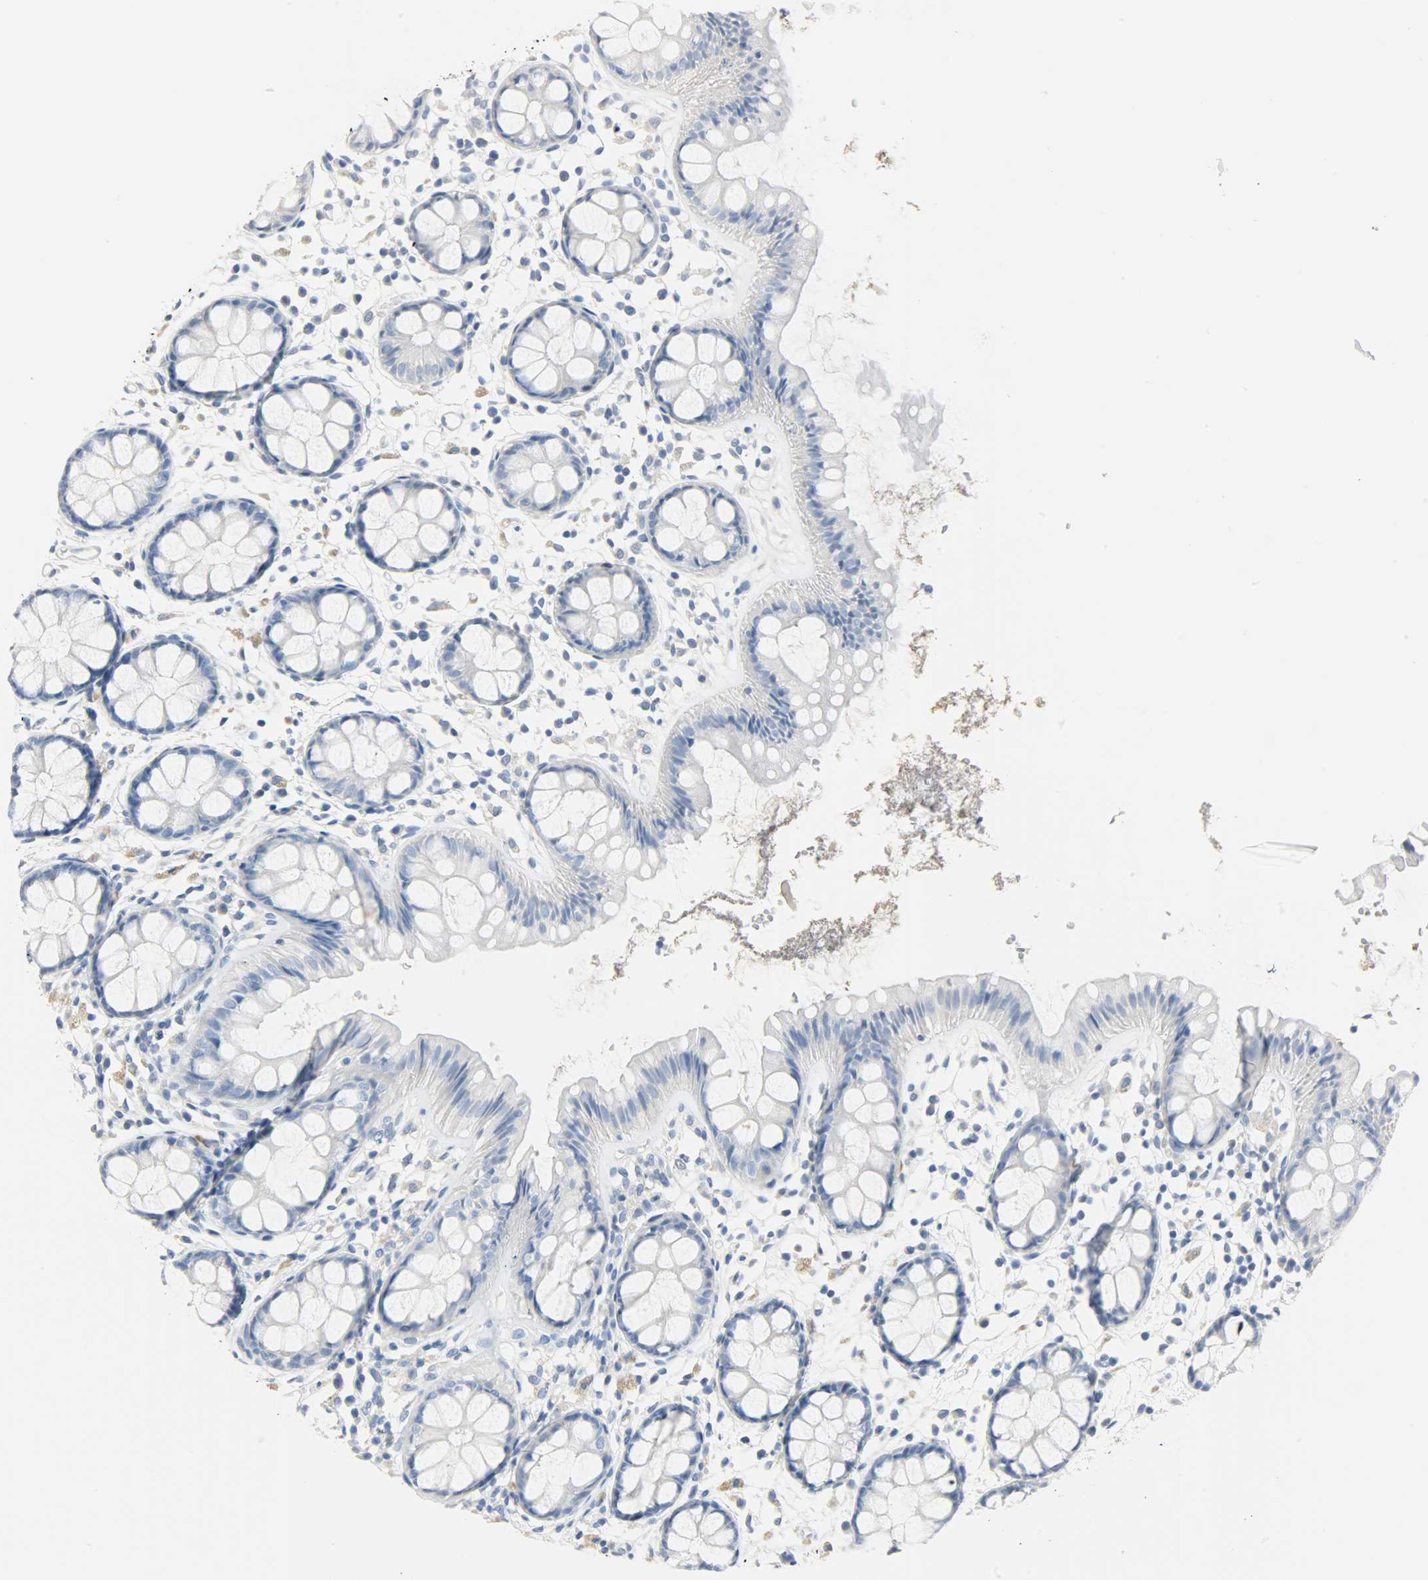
{"staining": {"intensity": "negative", "quantity": "none", "location": "none"}, "tissue": "rectum", "cell_type": "Glandular cells", "image_type": "normal", "snomed": [{"axis": "morphology", "description": "Normal tissue, NOS"}, {"axis": "topography", "description": "Rectum"}], "caption": "This is an immunohistochemistry (IHC) histopathology image of benign human rectum. There is no positivity in glandular cells.", "gene": "CA3", "patient": {"sex": "female", "age": 66}}